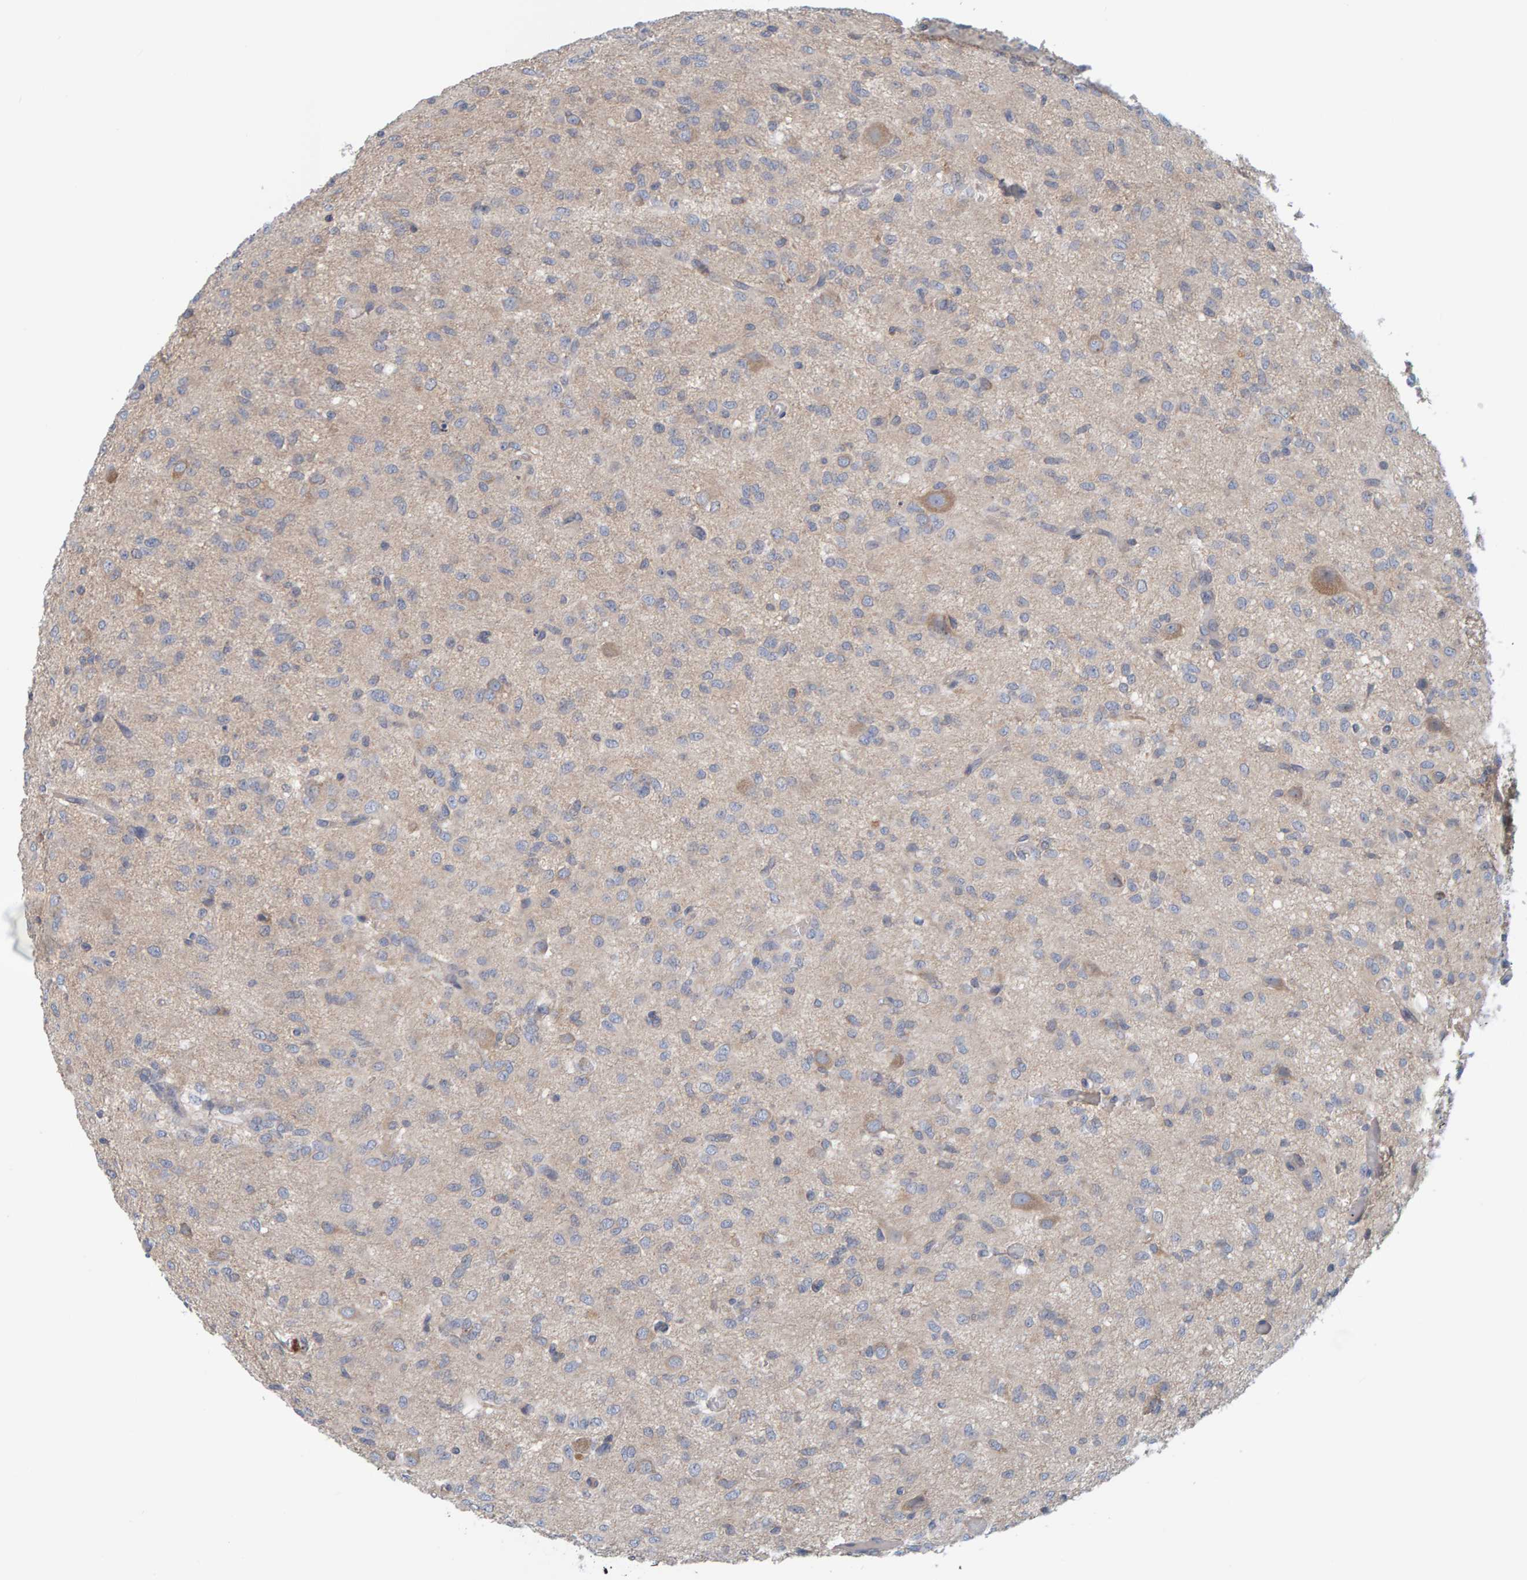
{"staining": {"intensity": "weak", "quantity": "<25%", "location": "cytoplasmic/membranous"}, "tissue": "glioma", "cell_type": "Tumor cells", "image_type": "cancer", "snomed": [{"axis": "morphology", "description": "Glioma, malignant, High grade"}, {"axis": "topography", "description": "Brain"}], "caption": "Glioma was stained to show a protein in brown. There is no significant staining in tumor cells. (Brightfield microscopy of DAB immunohistochemistry at high magnification).", "gene": "TATDN1", "patient": {"sex": "female", "age": 59}}